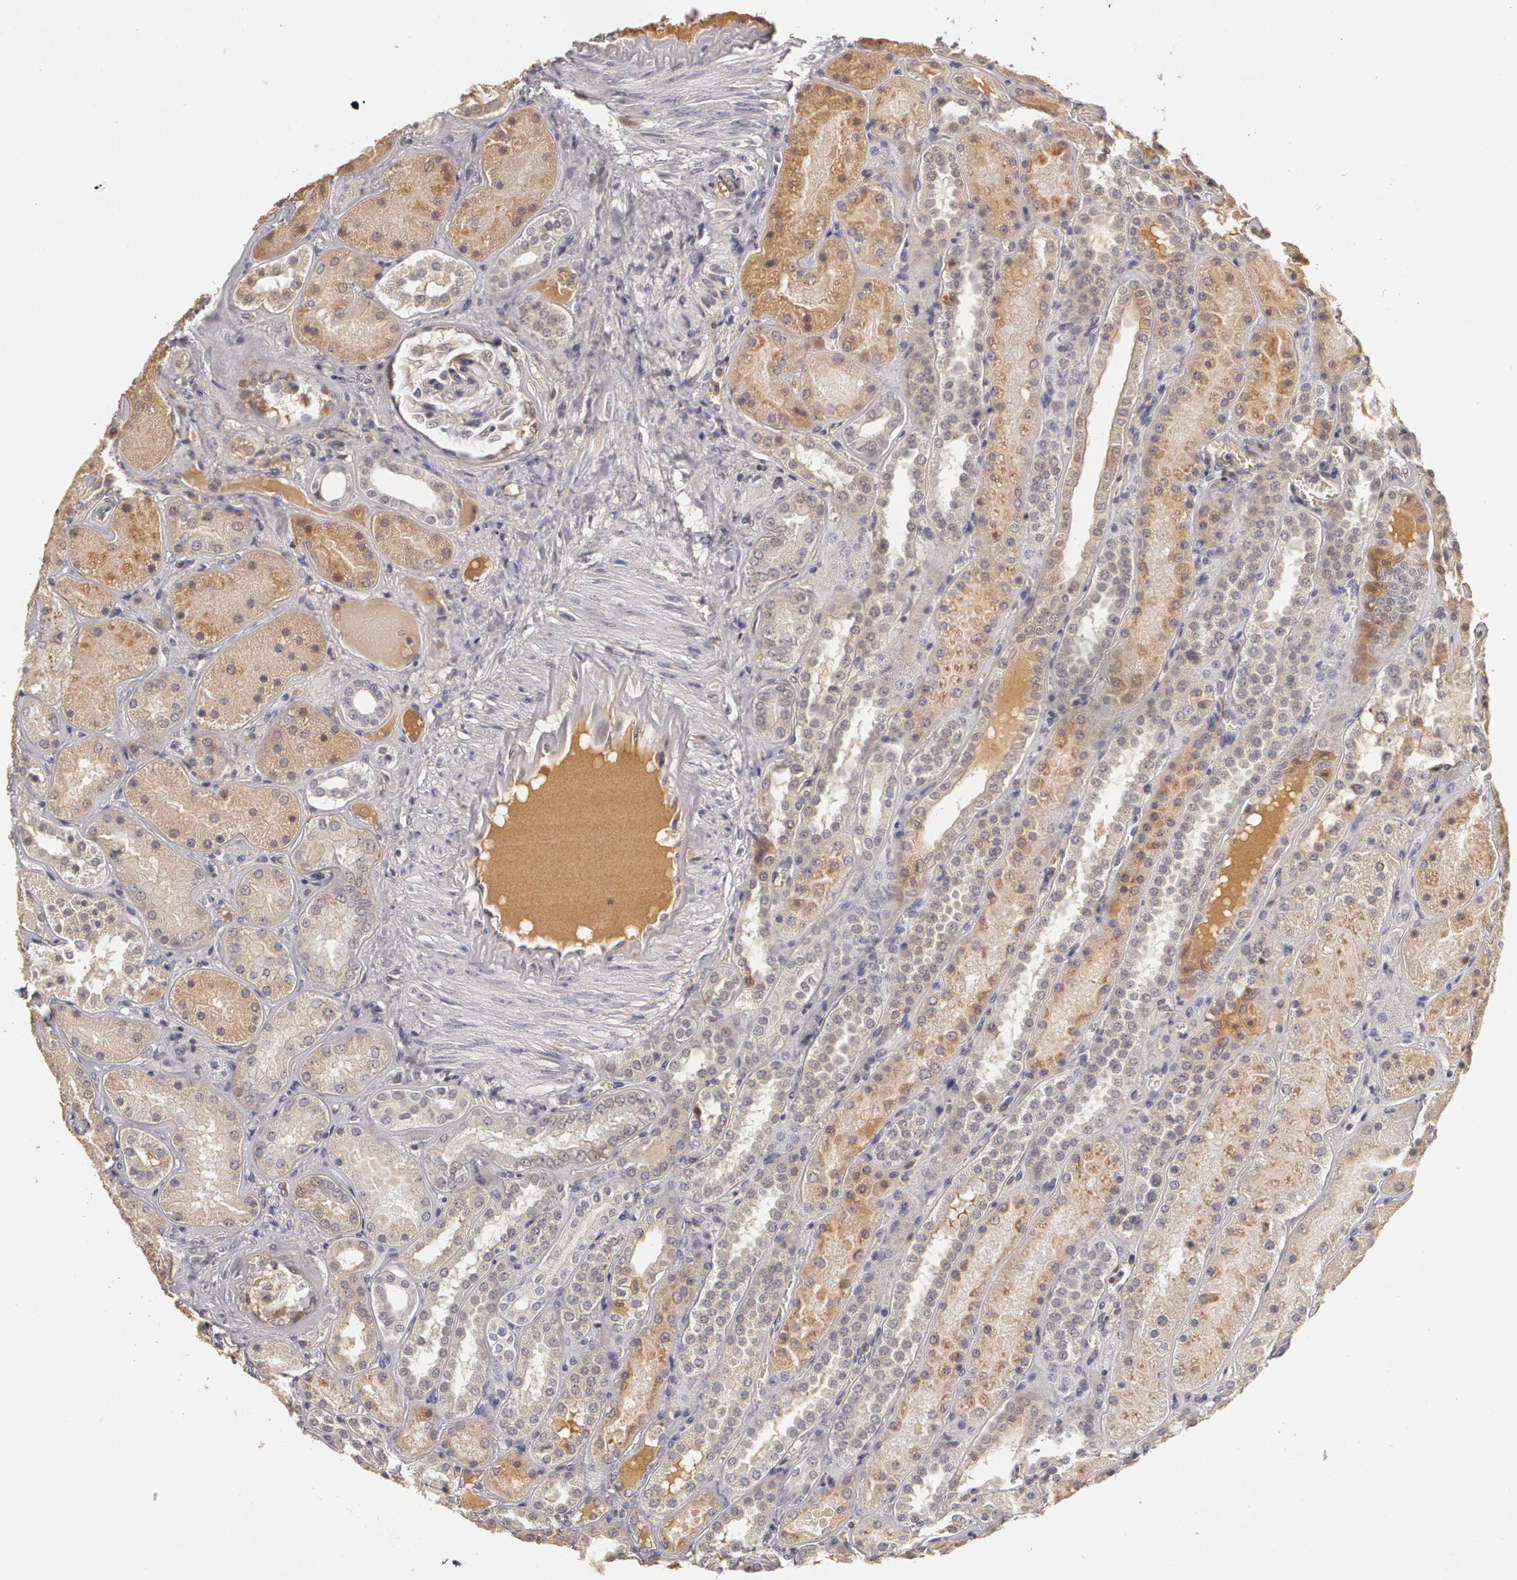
{"staining": {"intensity": "negative", "quantity": "none", "location": "none"}, "tissue": "kidney", "cell_type": "Cells in glomeruli", "image_type": "normal", "snomed": [{"axis": "morphology", "description": "Normal tissue, NOS"}, {"axis": "topography", "description": "Kidney"}], "caption": "Cells in glomeruli show no significant protein staining in normal kidney. (Brightfield microscopy of DAB immunohistochemistry at high magnification).", "gene": "LRG1", "patient": {"sex": "male", "age": 28}}